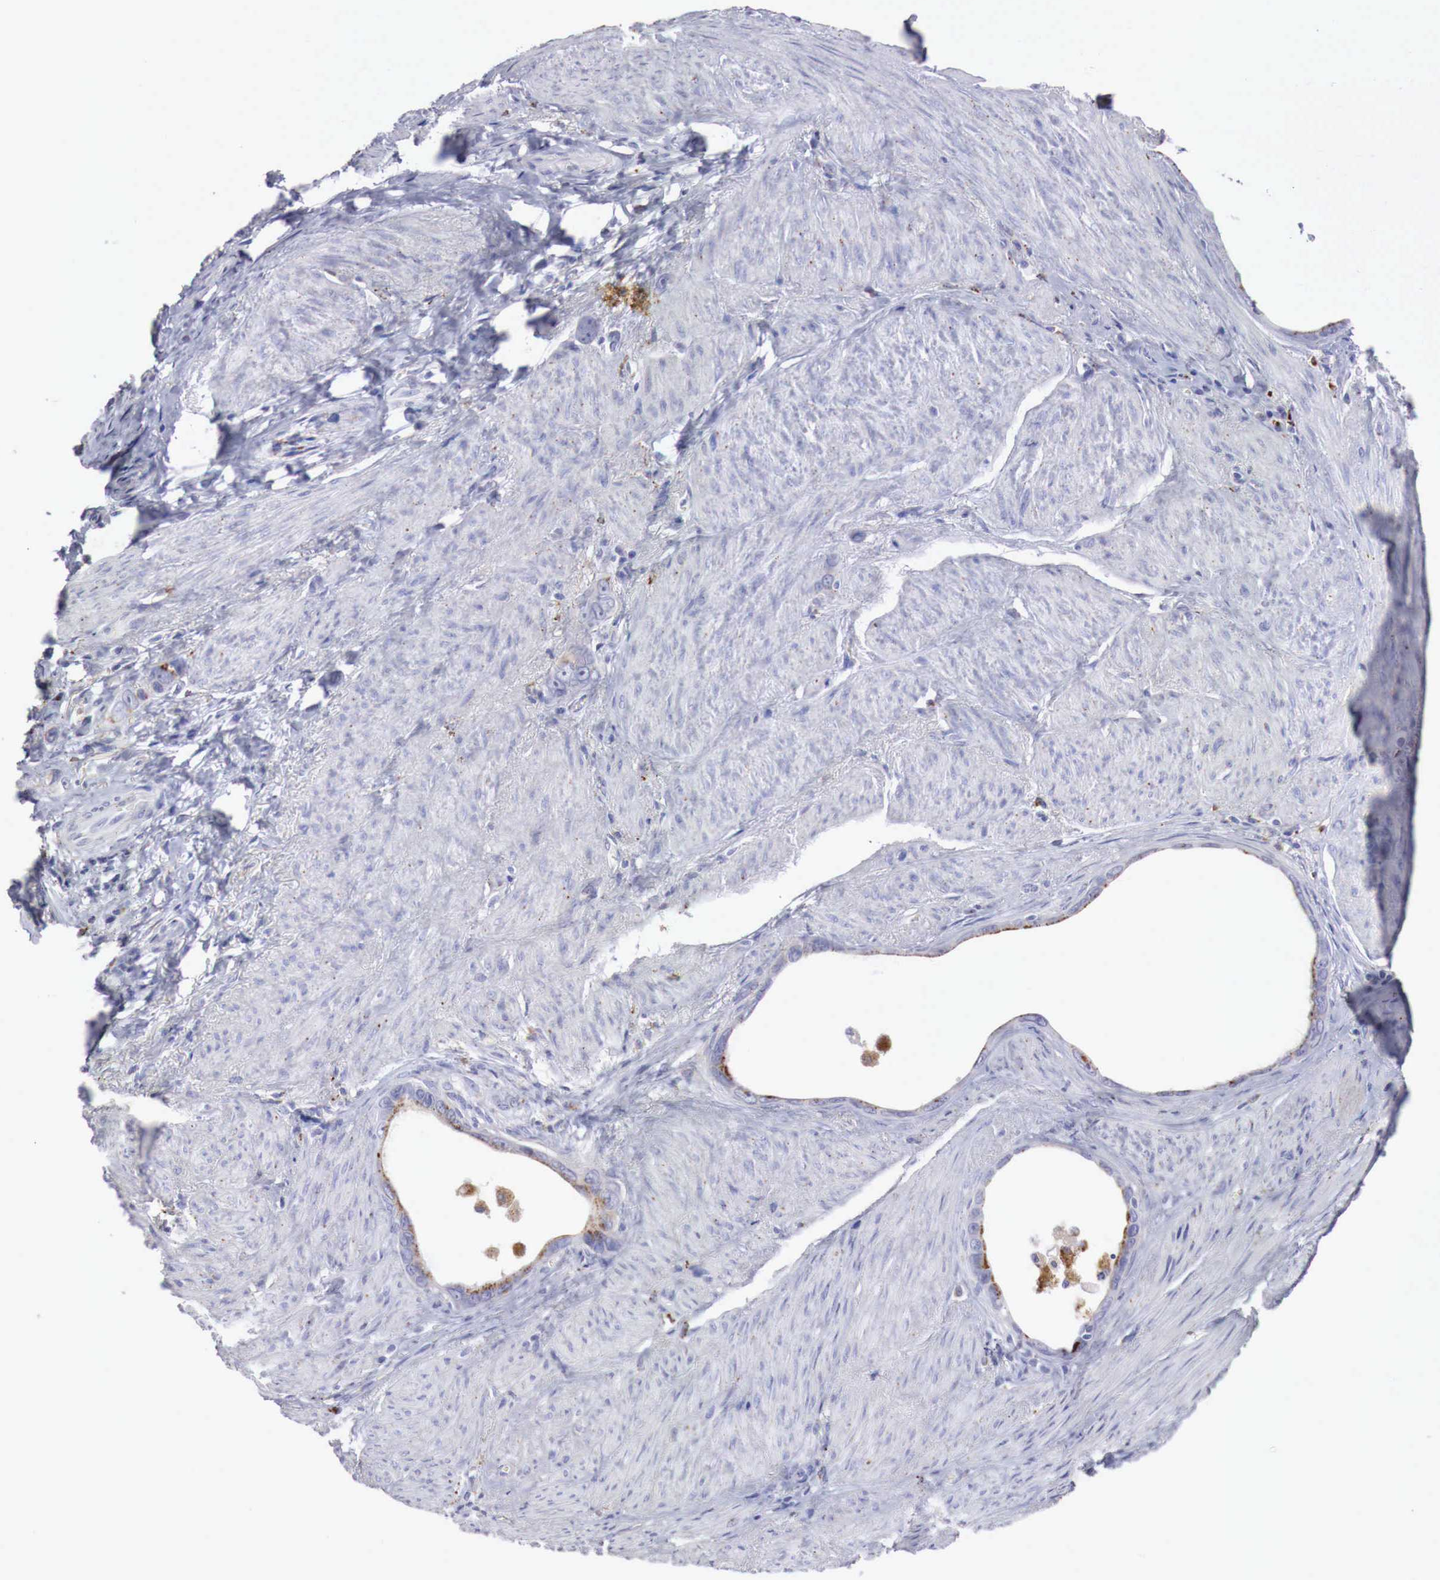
{"staining": {"intensity": "moderate", "quantity": "25%-75%", "location": "cytoplasmic/membranous"}, "tissue": "stomach cancer", "cell_type": "Tumor cells", "image_type": "cancer", "snomed": [{"axis": "morphology", "description": "Adenocarcinoma, NOS"}, {"axis": "topography", "description": "Stomach"}], "caption": "Protein expression analysis of stomach cancer (adenocarcinoma) reveals moderate cytoplasmic/membranous staining in about 25%-75% of tumor cells.", "gene": "GLA", "patient": {"sex": "male", "age": 78}}